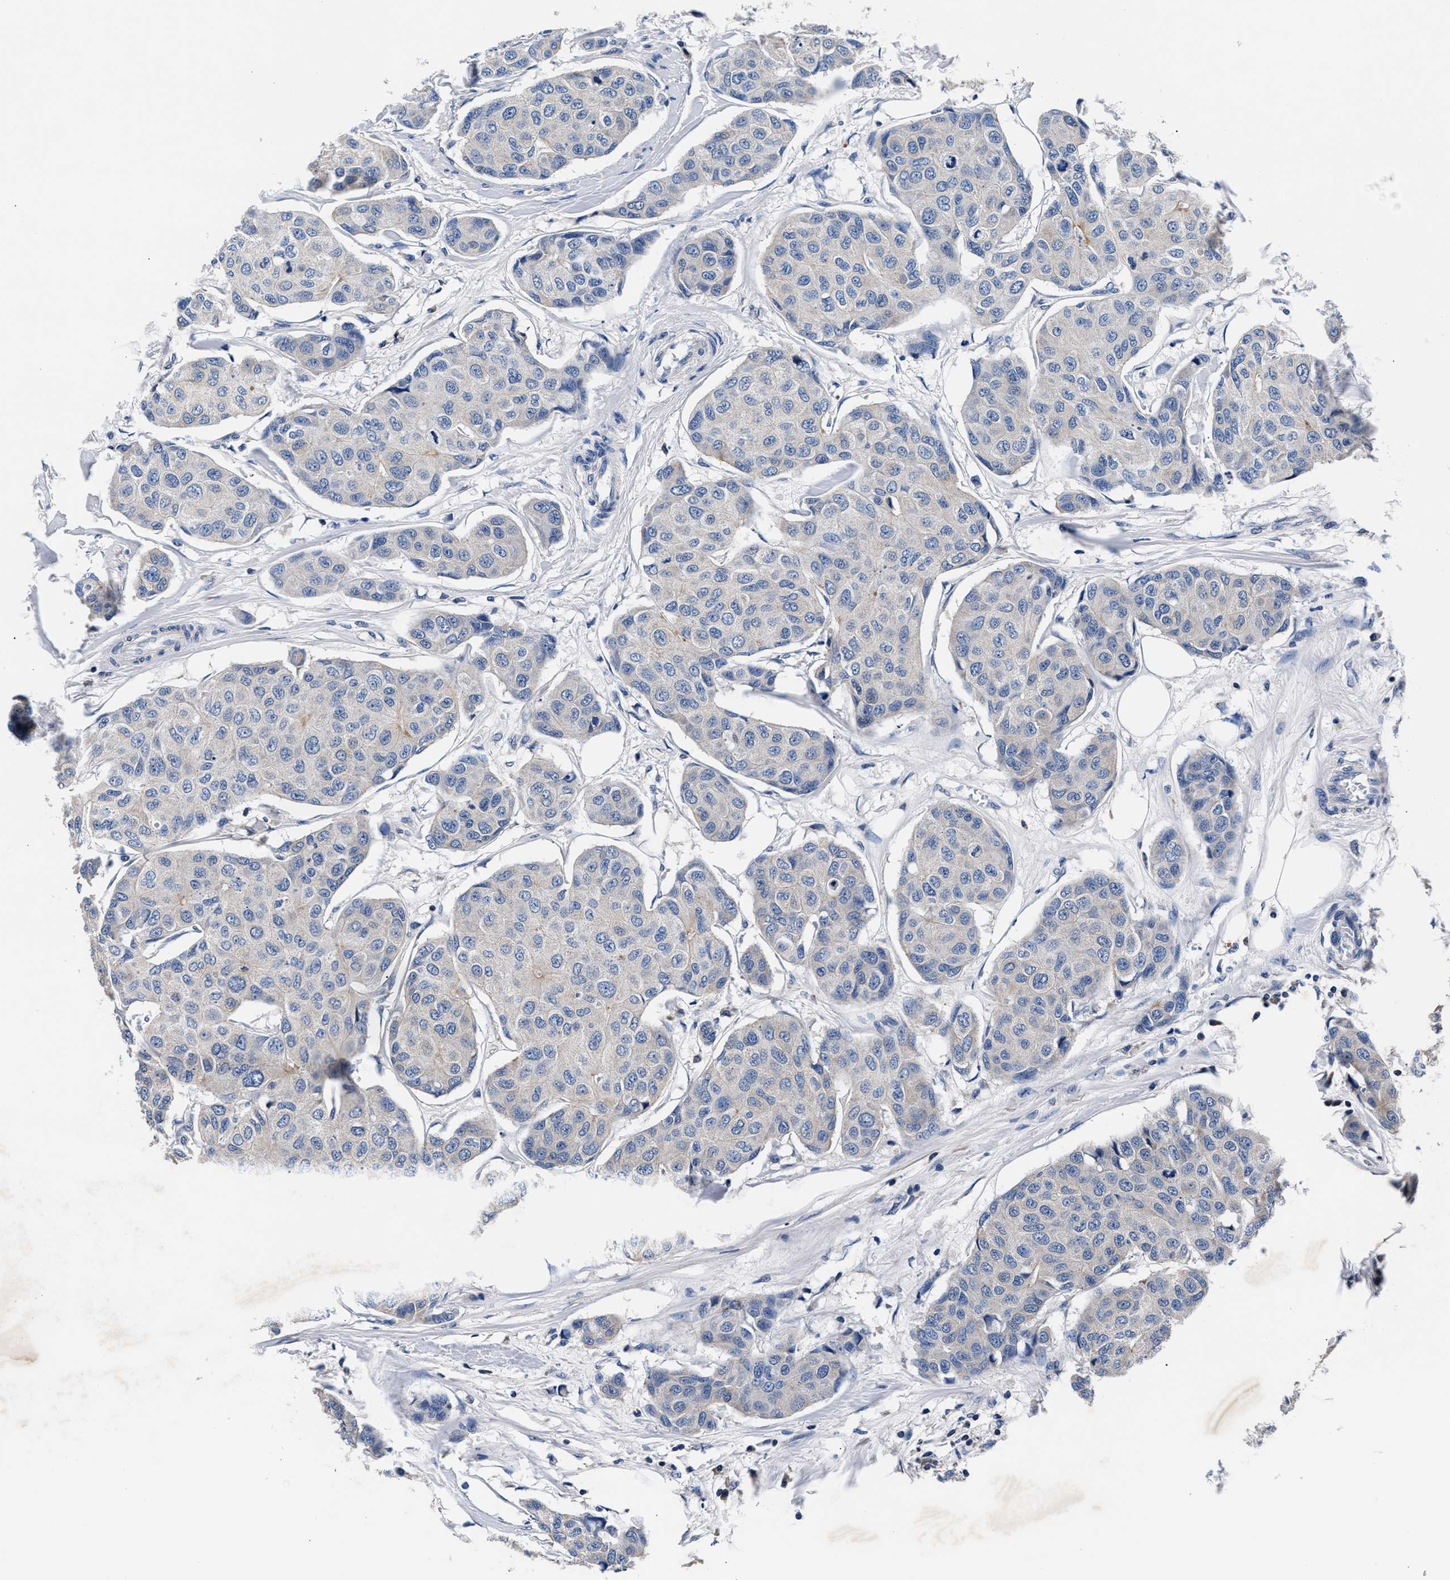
{"staining": {"intensity": "negative", "quantity": "none", "location": "none"}, "tissue": "breast cancer", "cell_type": "Tumor cells", "image_type": "cancer", "snomed": [{"axis": "morphology", "description": "Duct carcinoma"}, {"axis": "topography", "description": "Breast"}], "caption": "Breast cancer stained for a protein using immunohistochemistry reveals no staining tumor cells.", "gene": "PHF24", "patient": {"sex": "female", "age": 80}}